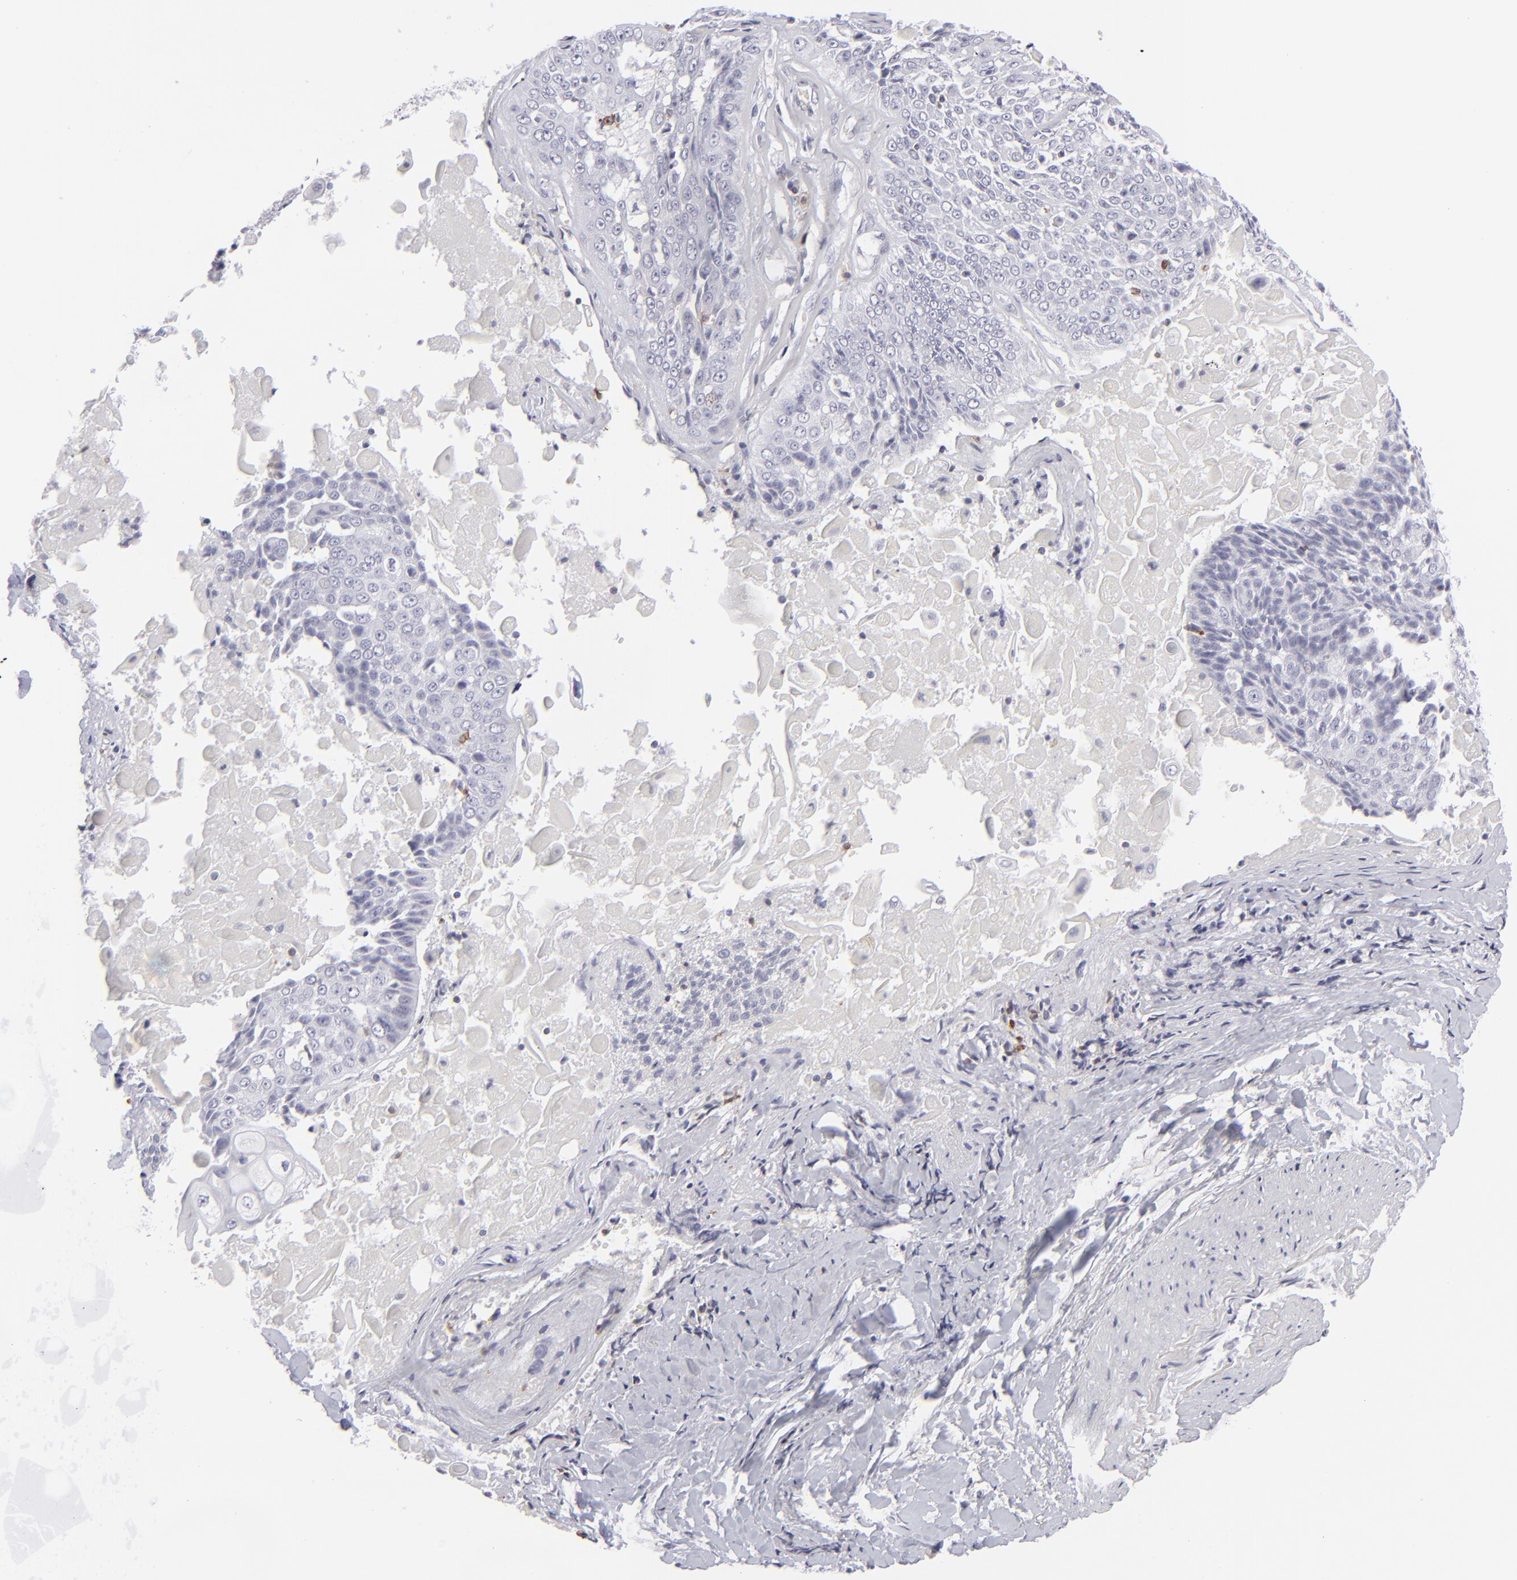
{"staining": {"intensity": "negative", "quantity": "none", "location": "none"}, "tissue": "lung cancer", "cell_type": "Tumor cells", "image_type": "cancer", "snomed": [{"axis": "morphology", "description": "Adenocarcinoma, NOS"}, {"axis": "topography", "description": "Lung"}], "caption": "High magnification brightfield microscopy of lung cancer (adenocarcinoma) stained with DAB (3,3'-diaminobenzidine) (brown) and counterstained with hematoxylin (blue): tumor cells show no significant positivity. (DAB immunohistochemistry (IHC) with hematoxylin counter stain).", "gene": "CD7", "patient": {"sex": "male", "age": 60}}